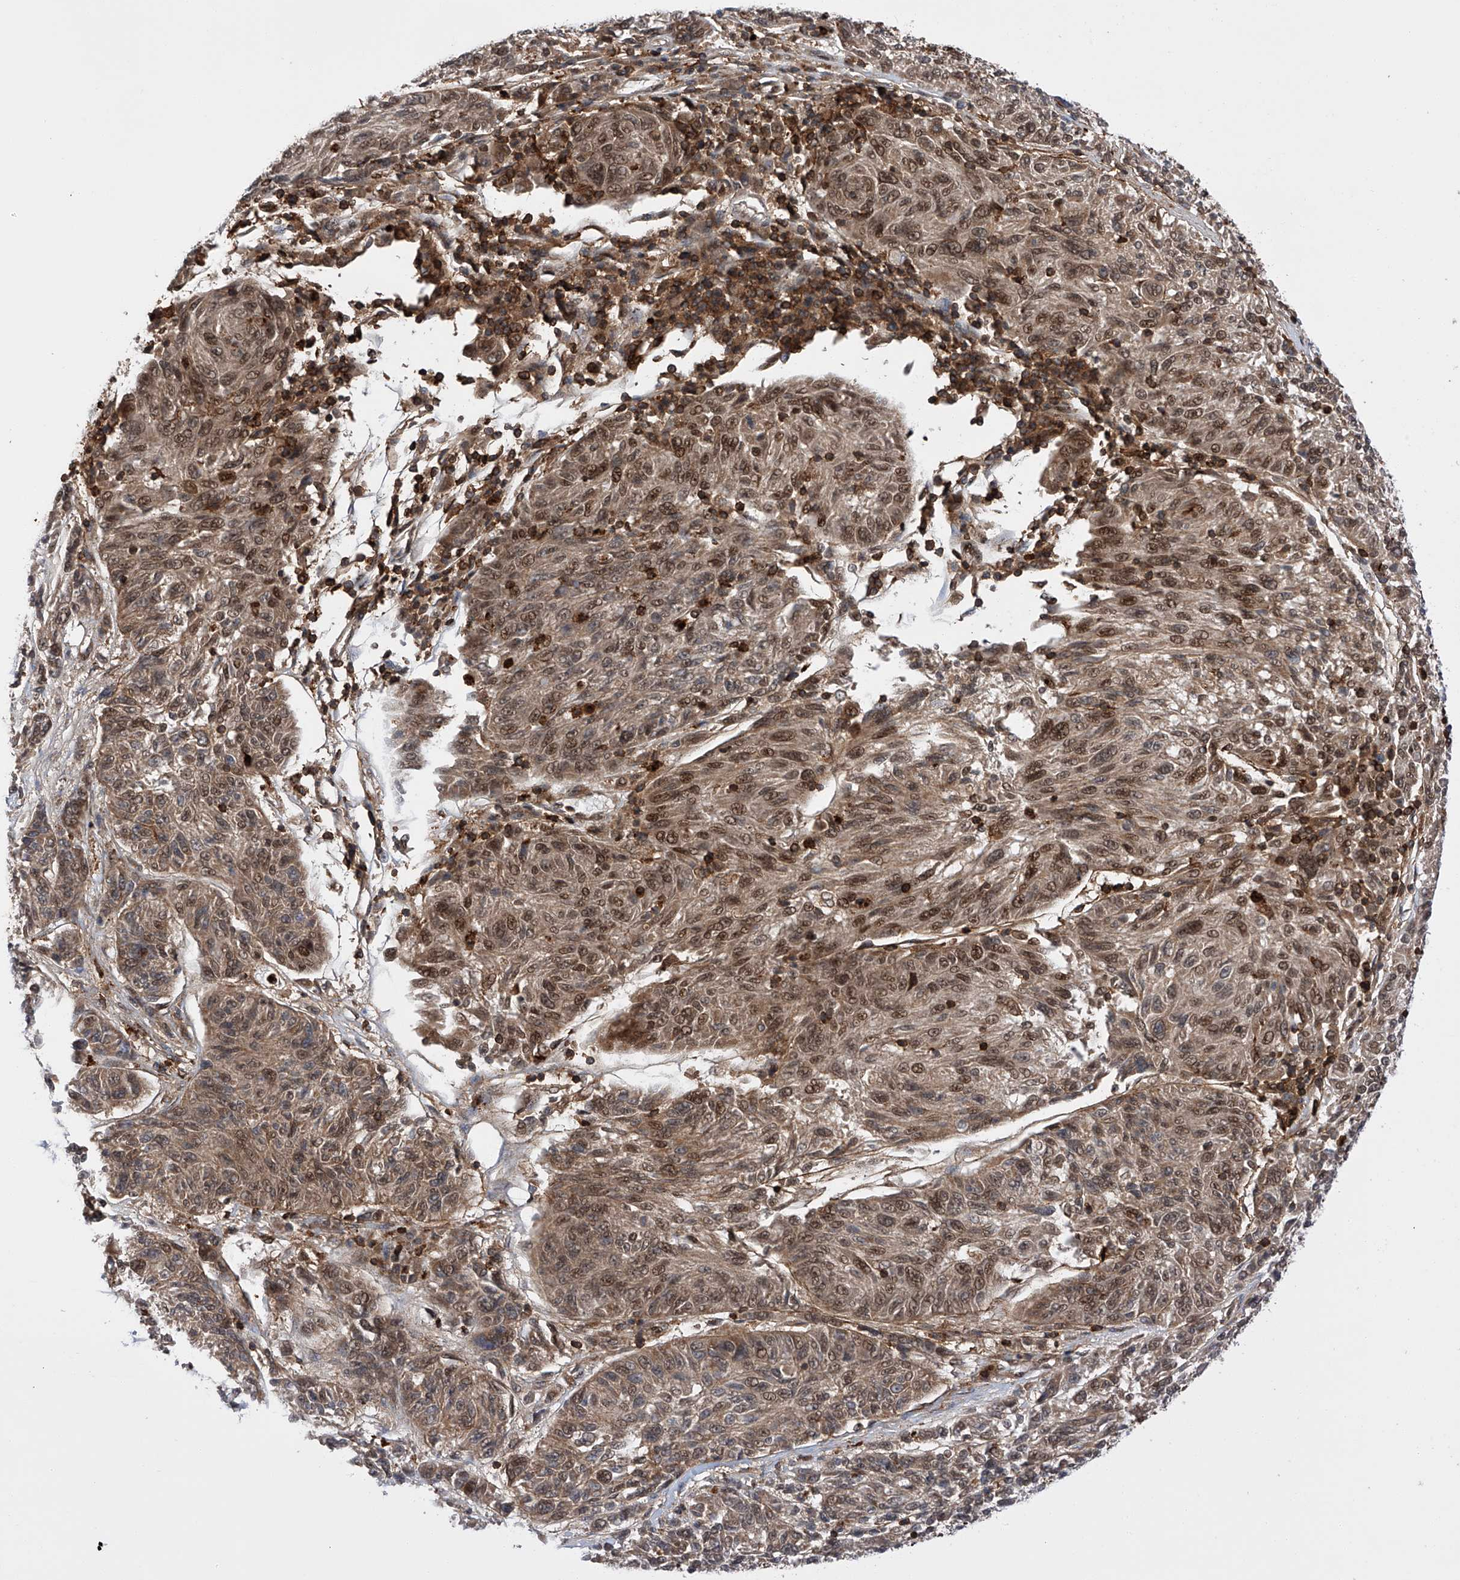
{"staining": {"intensity": "moderate", "quantity": ">75%", "location": "cytoplasmic/membranous,nuclear"}, "tissue": "melanoma", "cell_type": "Tumor cells", "image_type": "cancer", "snomed": [{"axis": "morphology", "description": "Malignant melanoma, NOS"}, {"axis": "topography", "description": "Skin"}], "caption": "A high-resolution histopathology image shows IHC staining of malignant melanoma, which exhibits moderate cytoplasmic/membranous and nuclear positivity in approximately >75% of tumor cells. (DAB IHC with brightfield microscopy, high magnification).", "gene": "ZNF280D", "patient": {"sex": "male", "age": 53}}